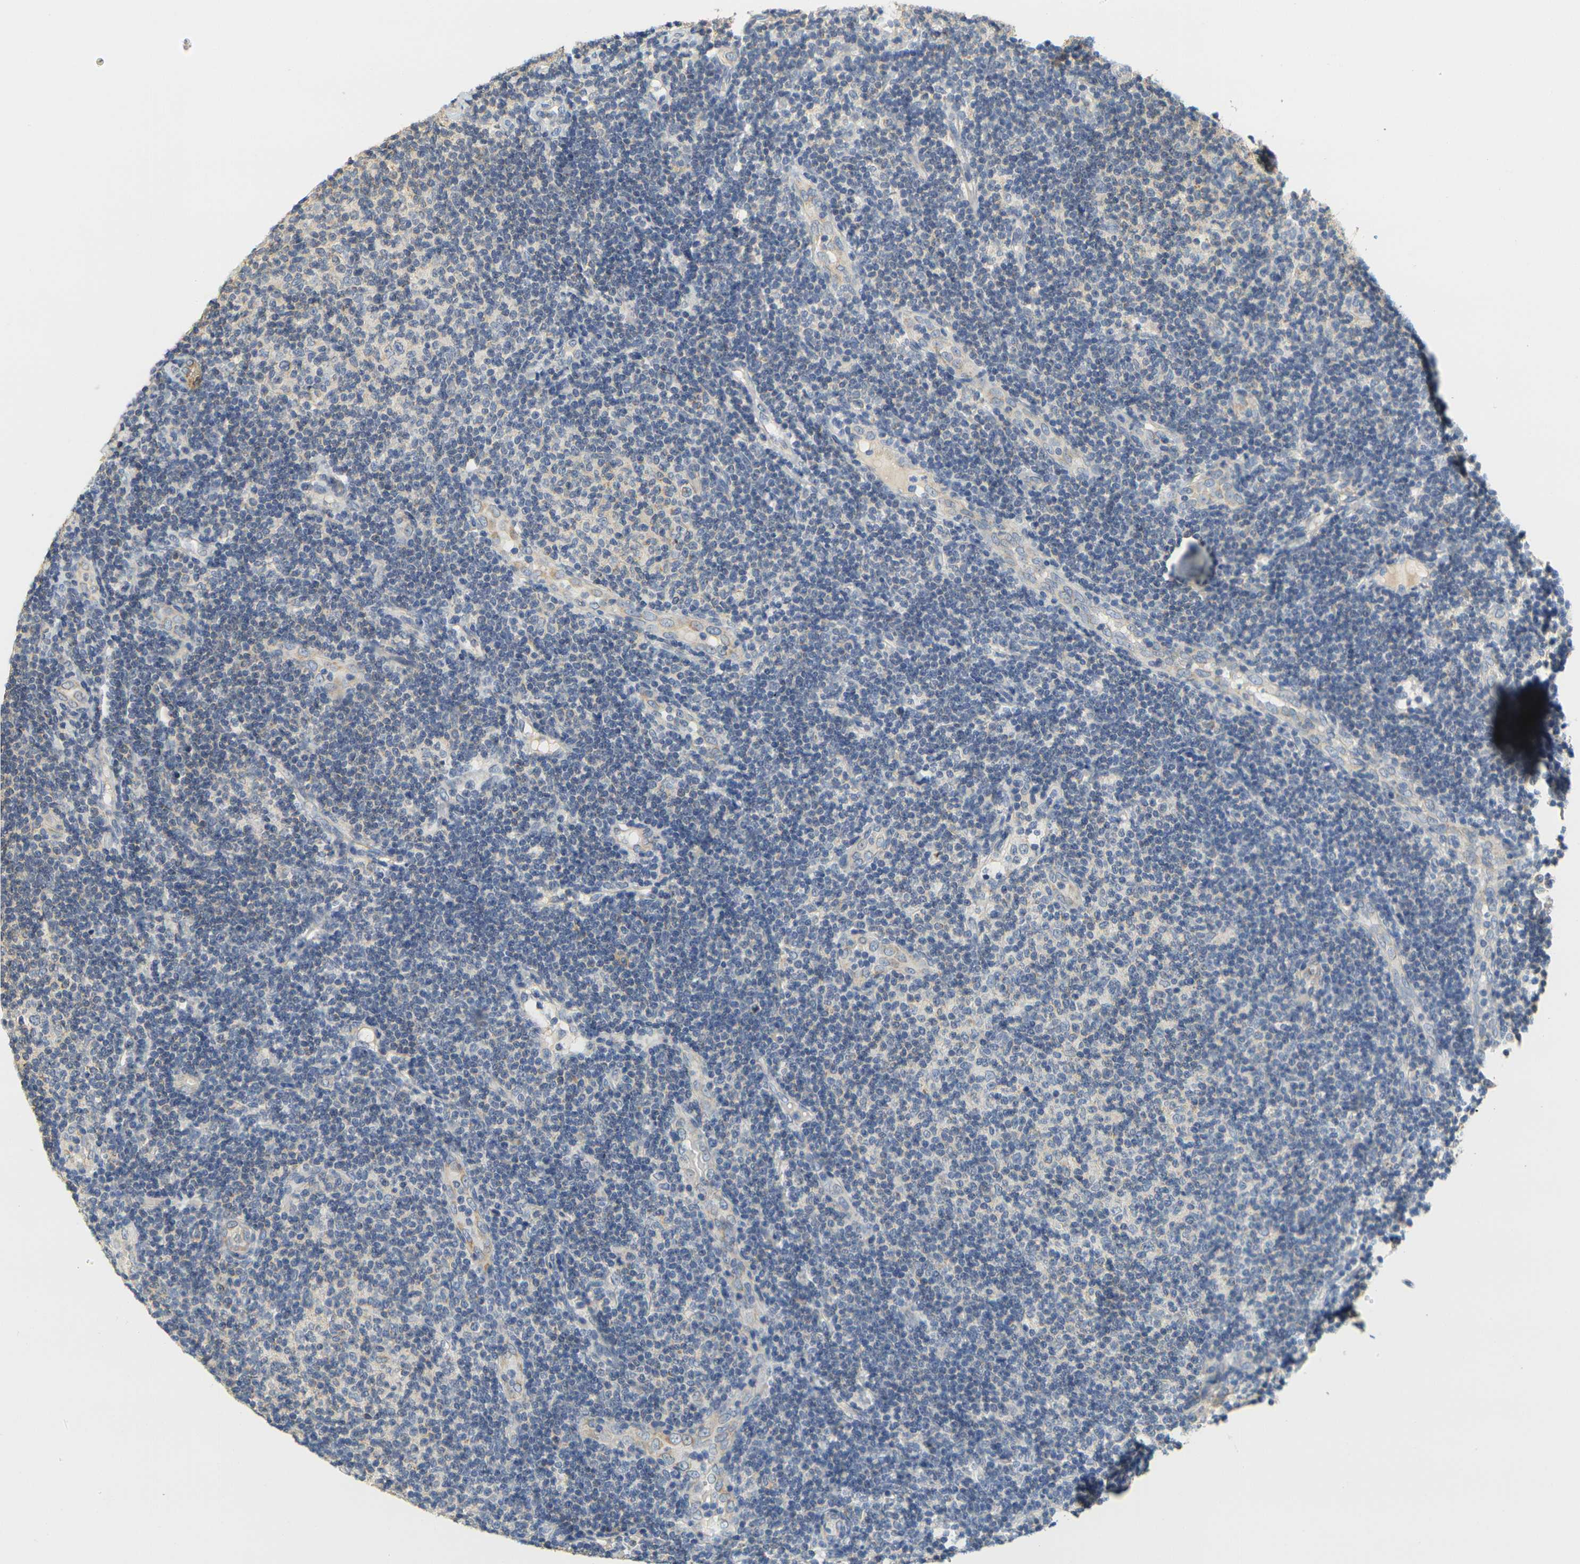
{"staining": {"intensity": "negative", "quantity": "none", "location": "none"}, "tissue": "lymphoma", "cell_type": "Tumor cells", "image_type": "cancer", "snomed": [{"axis": "morphology", "description": "Malignant lymphoma, non-Hodgkin's type, Low grade"}, {"axis": "topography", "description": "Lymph node"}], "caption": "Immunohistochemical staining of low-grade malignant lymphoma, non-Hodgkin's type shows no significant positivity in tumor cells.", "gene": "GDAP1", "patient": {"sex": "male", "age": 83}}